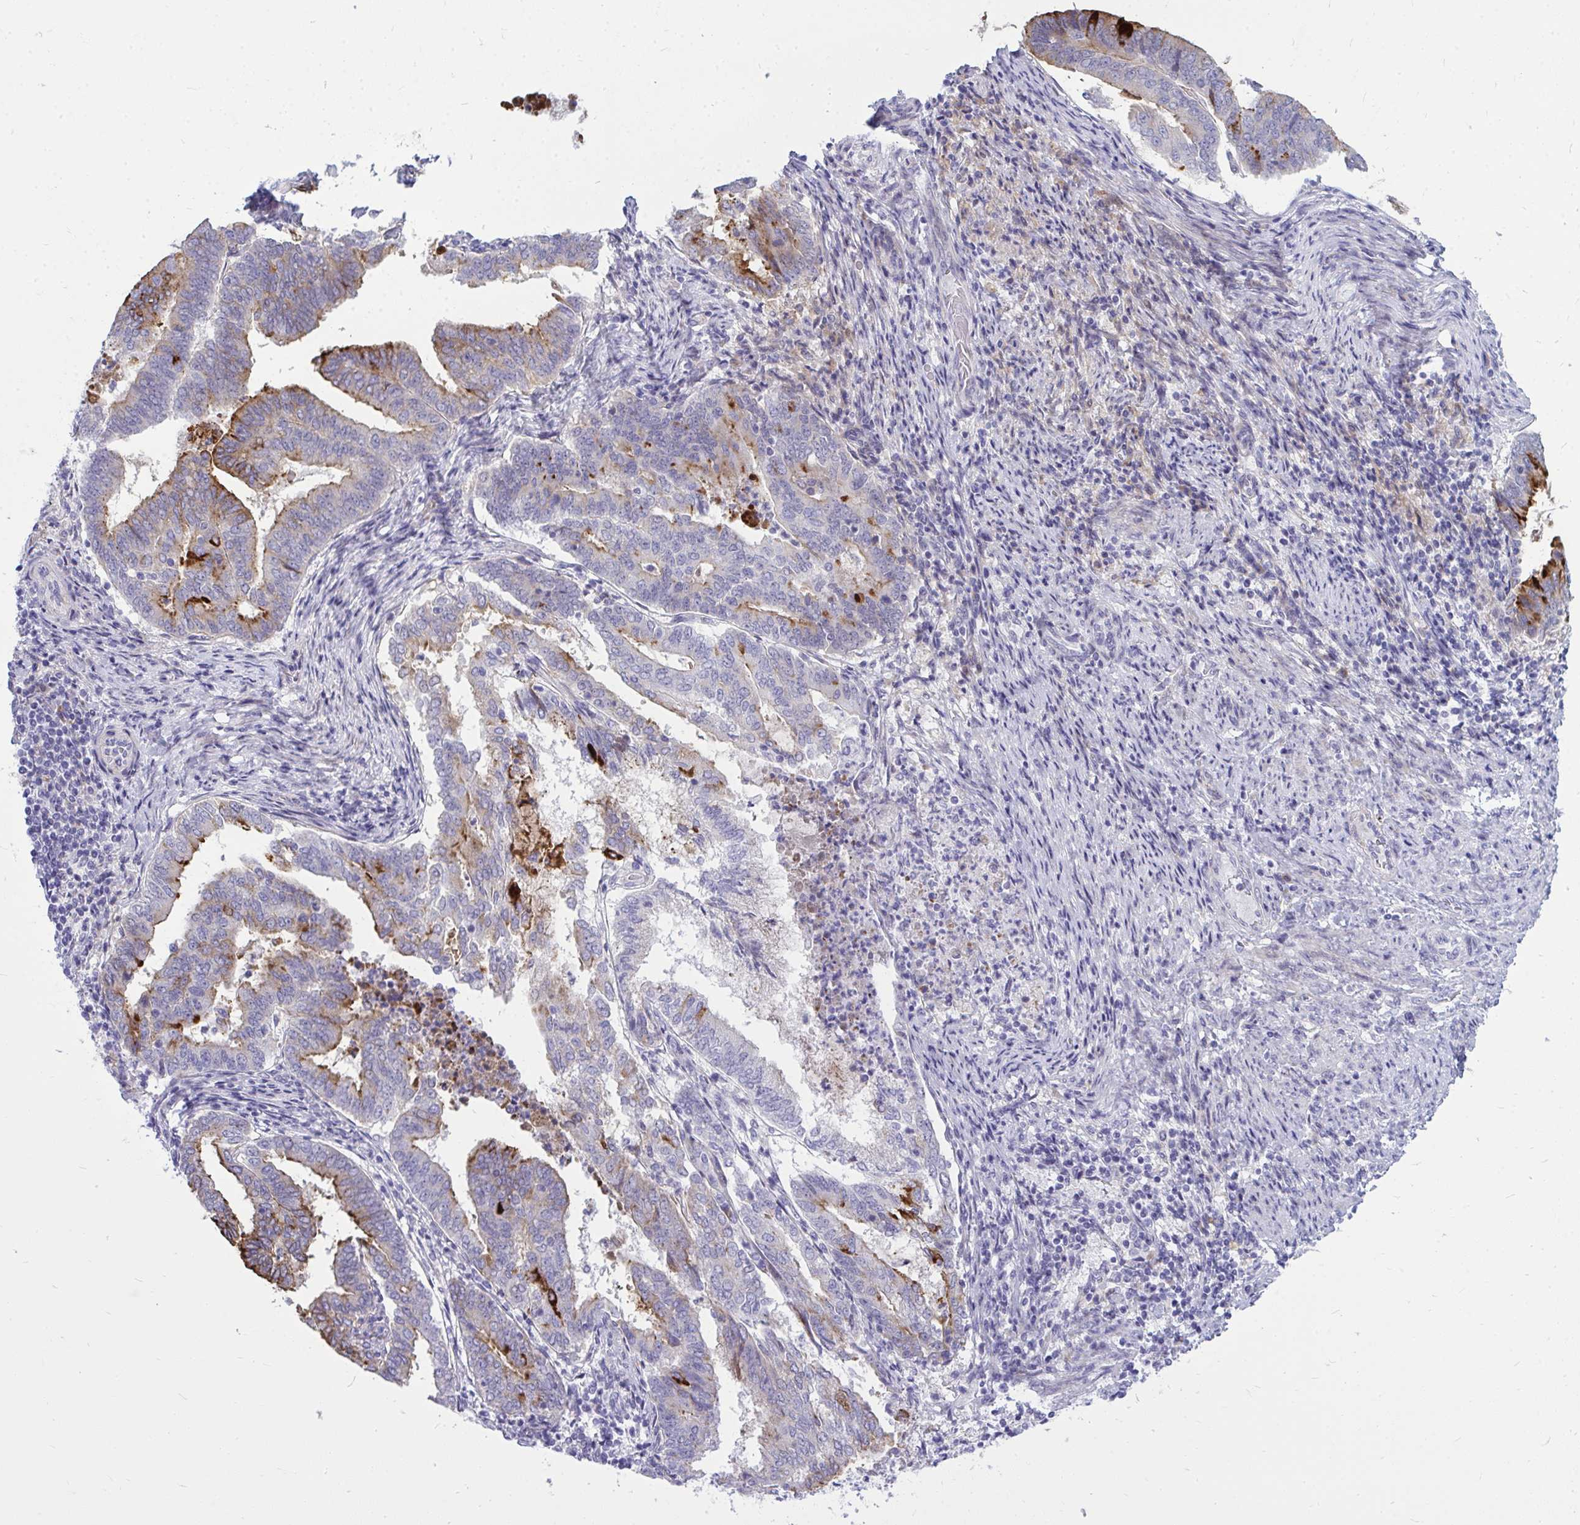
{"staining": {"intensity": "strong", "quantity": "<25%", "location": "cytoplasmic/membranous"}, "tissue": "endometrial cancer", "cell_type": "Tumor cells", "image_type": "cancer", "snomed": [{"axis": "morphology", "description": "Adenocarcinoma, NOS"}, {"axis": "topography", "description": "Endometrium"}], "caption": "Strong cytoplasmic/membranous expression for a protein is seen in about <25% of tumor cells of endometrial cancer (adenocarcinoma) using IHC.", "gene": "ZSCAN25", "patient": {"sex": "female", "age": 80}}